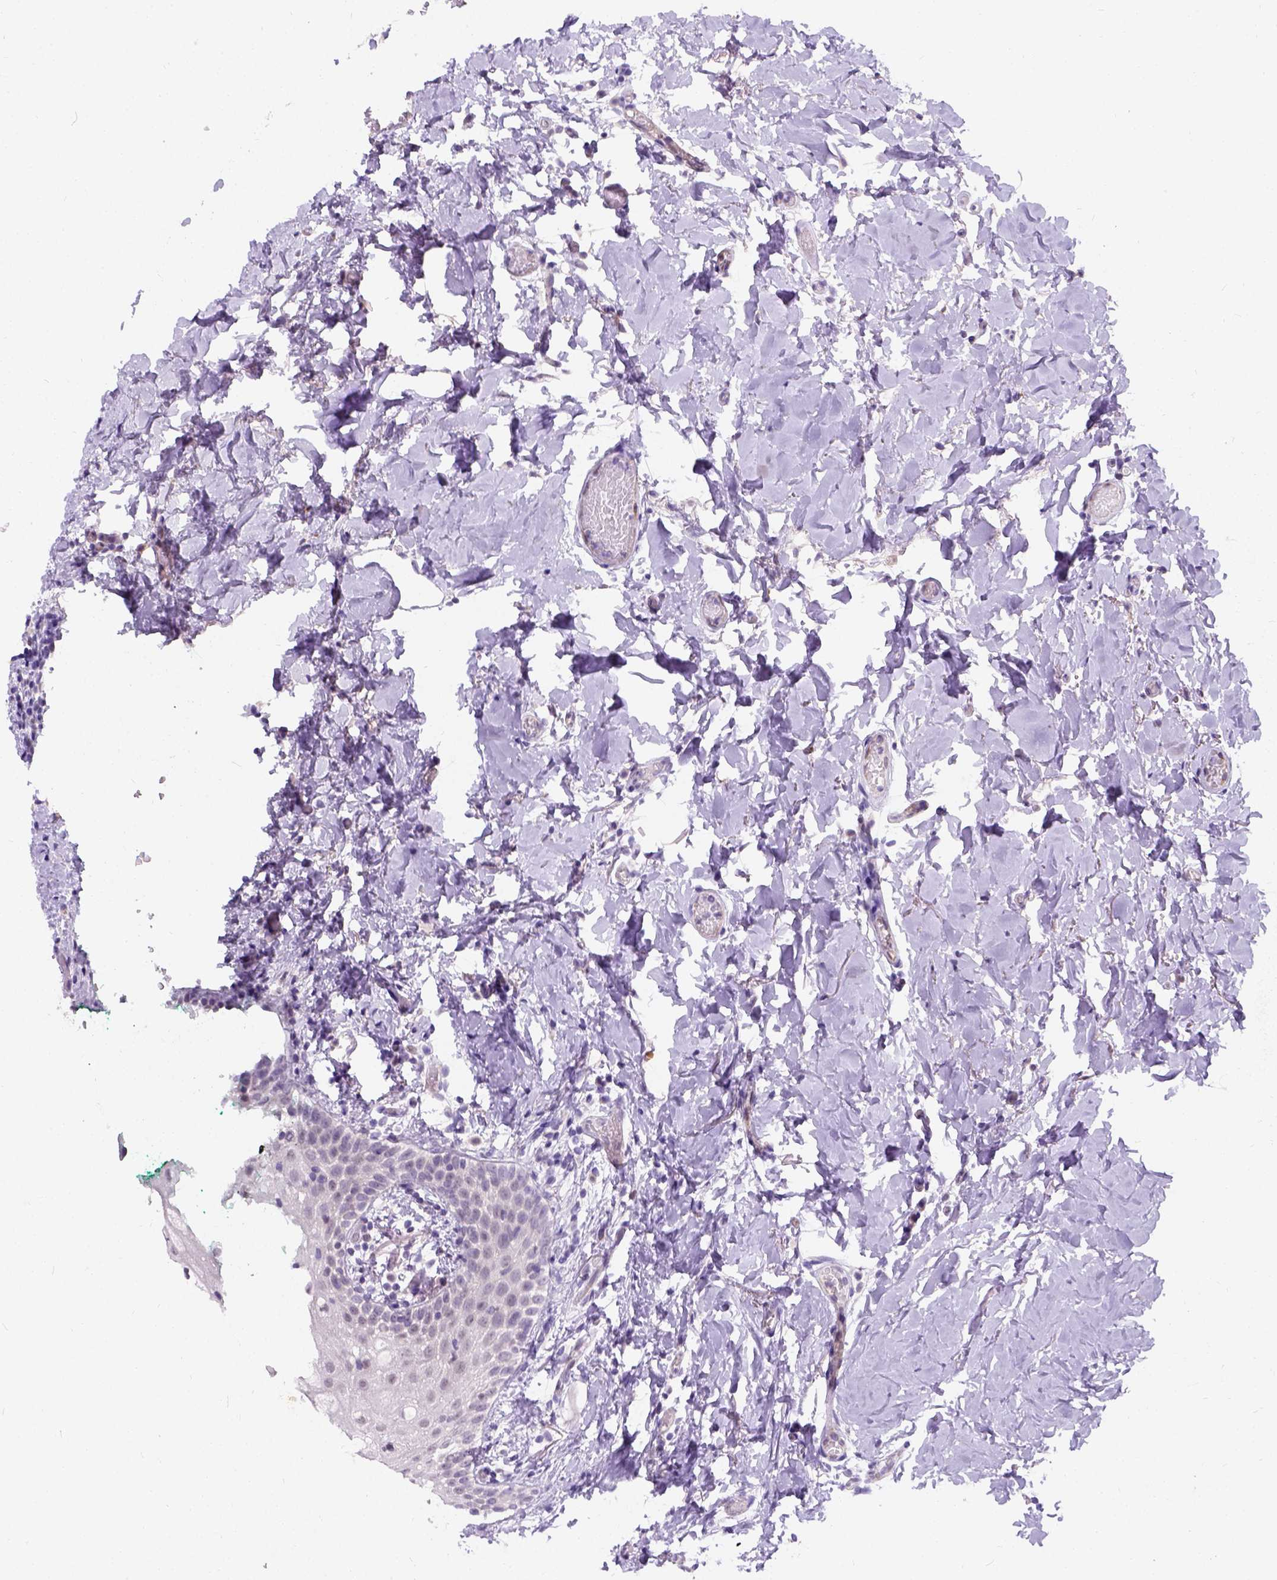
{"staining": {"intensity": "negative", "quantity": "none", "location": "none"}, "tissue": "oral mucosa", "cell_type": "Squamous epithelial cells", "image_type": "normal", "snomed": [{"axis": "morphology", "description": "Normal tissue, NOS"}, {"axis": "topography", "description": "Oral tissue"}], "caption": "An immunohistochemistry histopathology image of normal oral mucosa is shown. There is no staining in squamous epithelial cells of oral mucosa. Nuclei are stained in blue.", "gene": "C20orf144", "patient": {"sex": "female", "age": 83}}